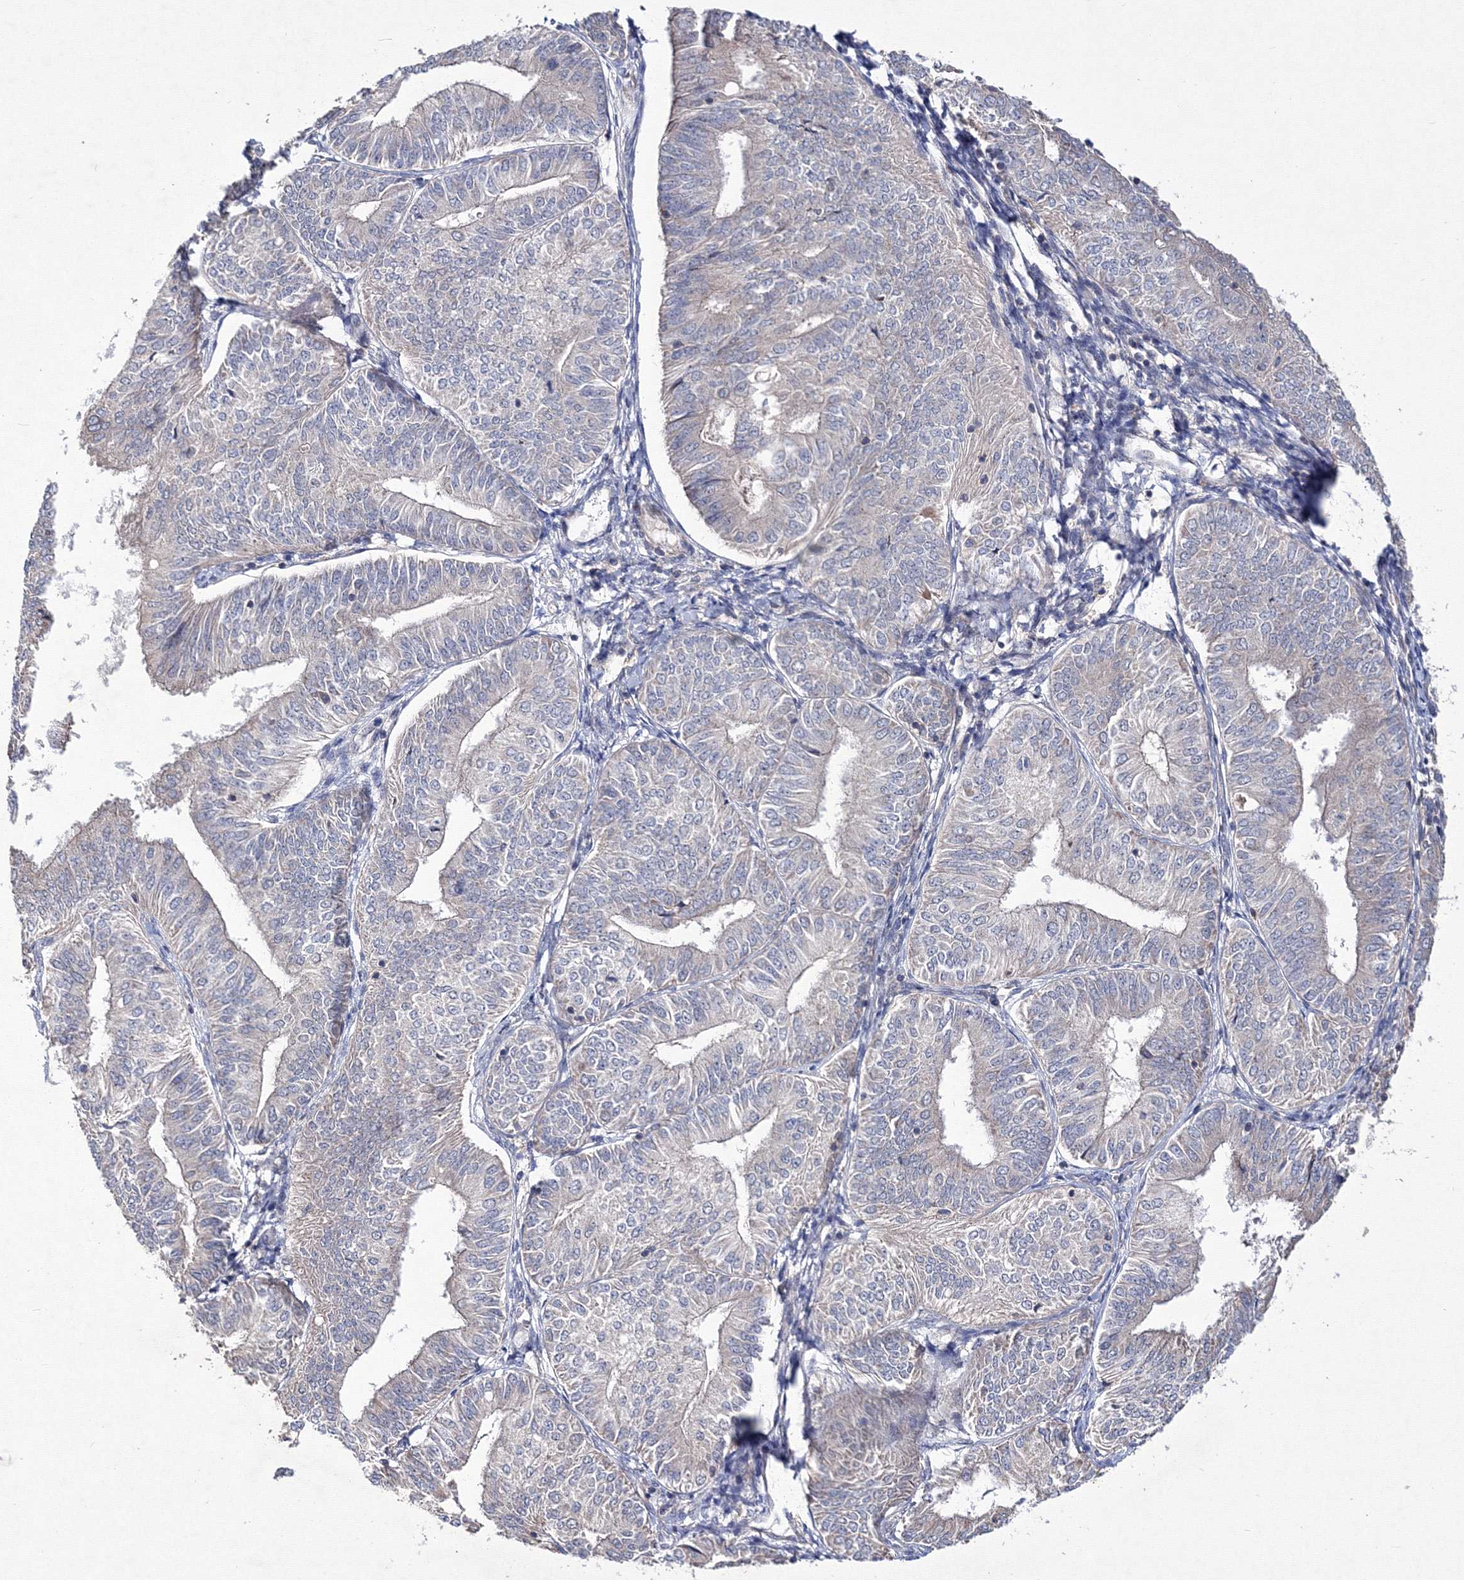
{"staining": {"intensity": "negative", "quantity": "none", "location": "none"}, "tissue": "endometrial cancer", "cell_type": "Tumor cells", "image_type": "cancer", "snomed": [{"axis": "morphology", "description": "Adenocarcinoma, NOS"}, {"axis": "topography", "description": "Endometrium"}], "caption": "High power microscopy histopathology image of an immunohistochemistry (IHC) micrograph of endometrial cancer (adenocarcinoma), revealing no significant positivity in tumor cells.", "gene": "PPP2R2B", "patient": {"sex": "female", "age": 58}}